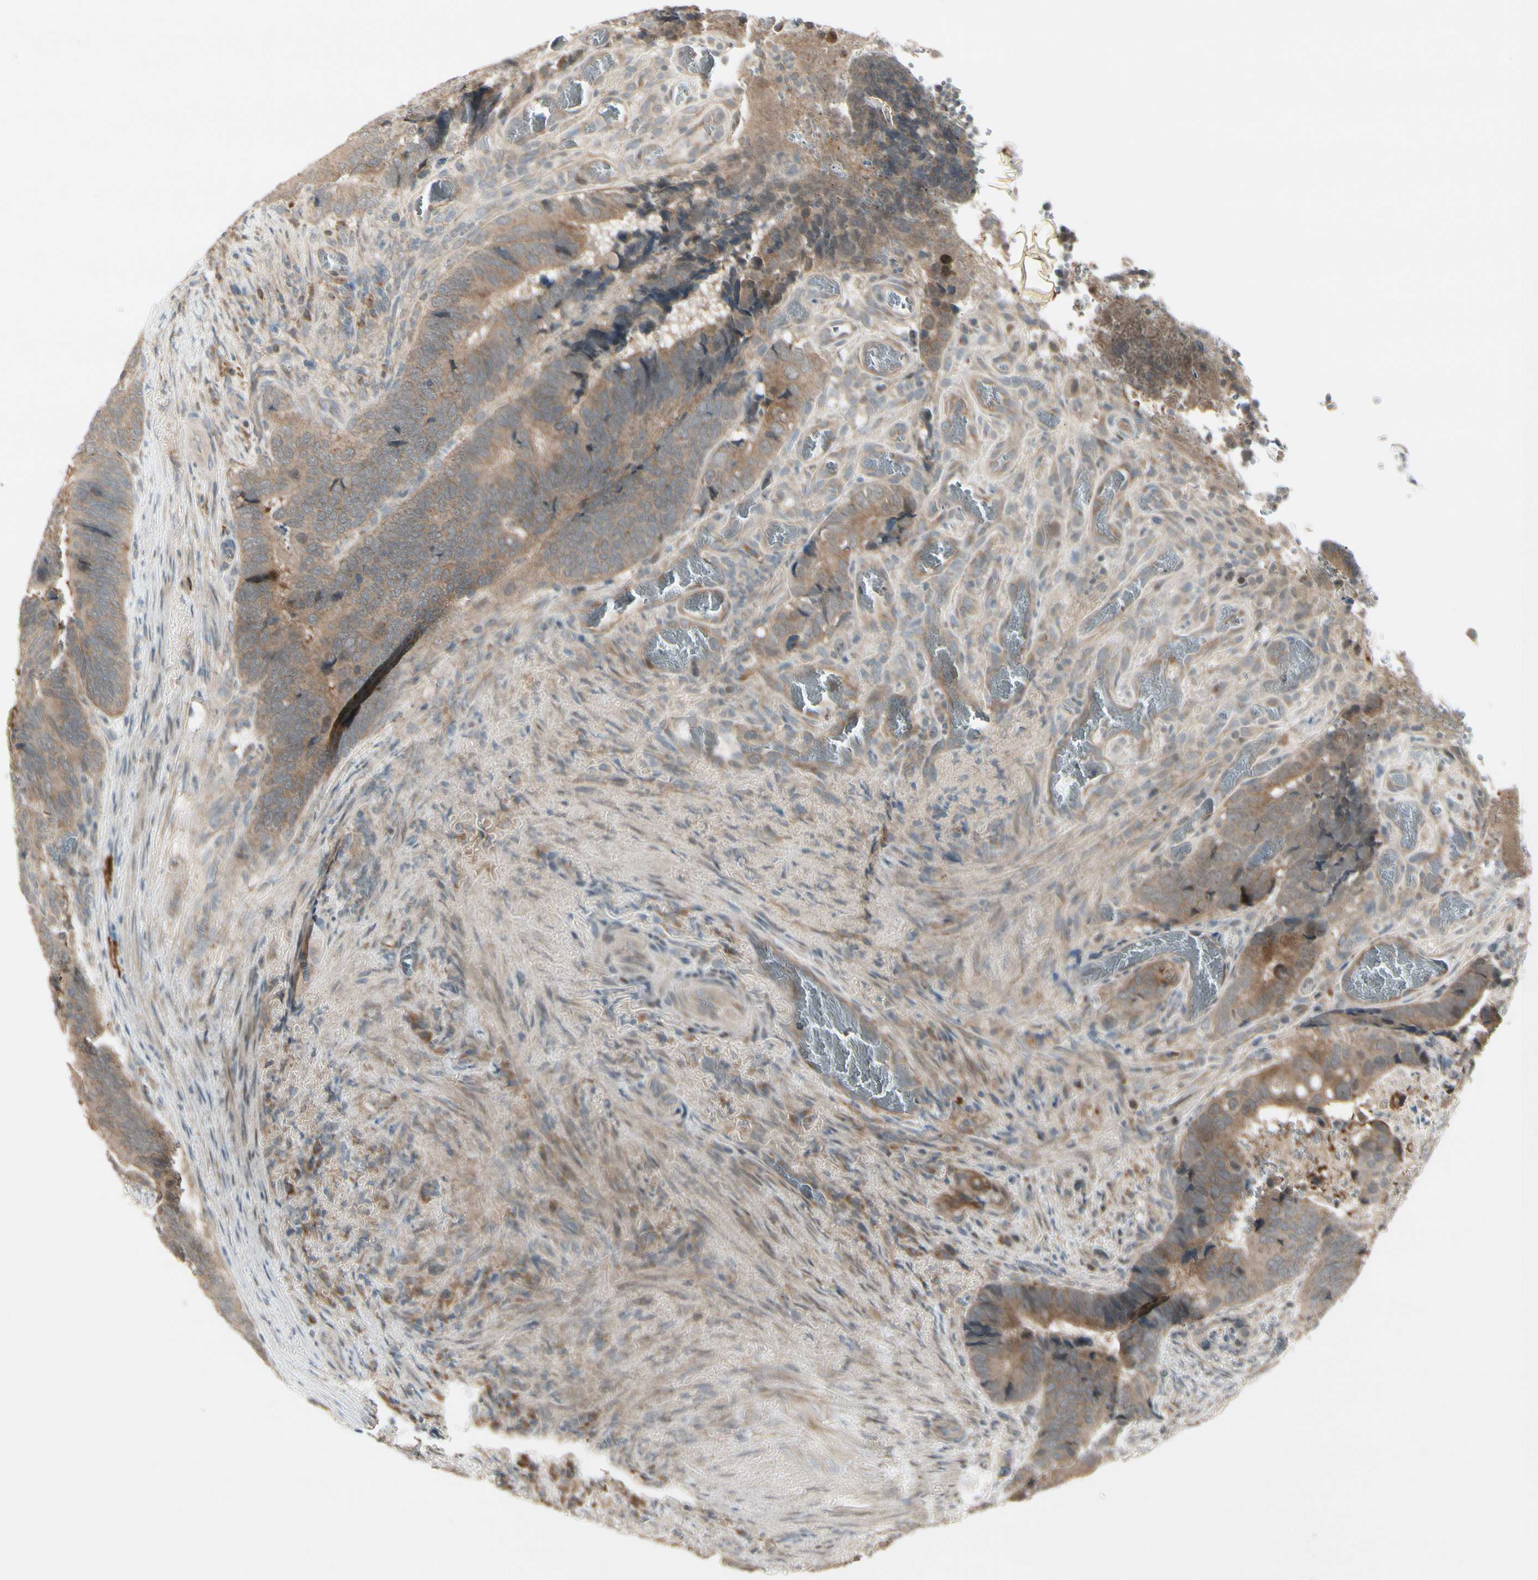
{"staining": {"intensity": "moderate", "quantity": ">75%", "location": "cytoplasmic/membranous"}, "tissue": "colorectal cancer", "cell_type": "Tumor cells", "image_type": "cancer", "snomed": [{"axis": "morphology", "description": "Adenocarcinoma, NOS"}, {"axis": "topography", "description": "Colon"}], "caption": "Moderate cytoplasmic/membranous expression for a protein is present in about >75% of tumor cells of colorectal cancer using immunohistochemistry (IHC).", "gene": "FHDC1", "patient": {"sex": "male", "age": 72}}